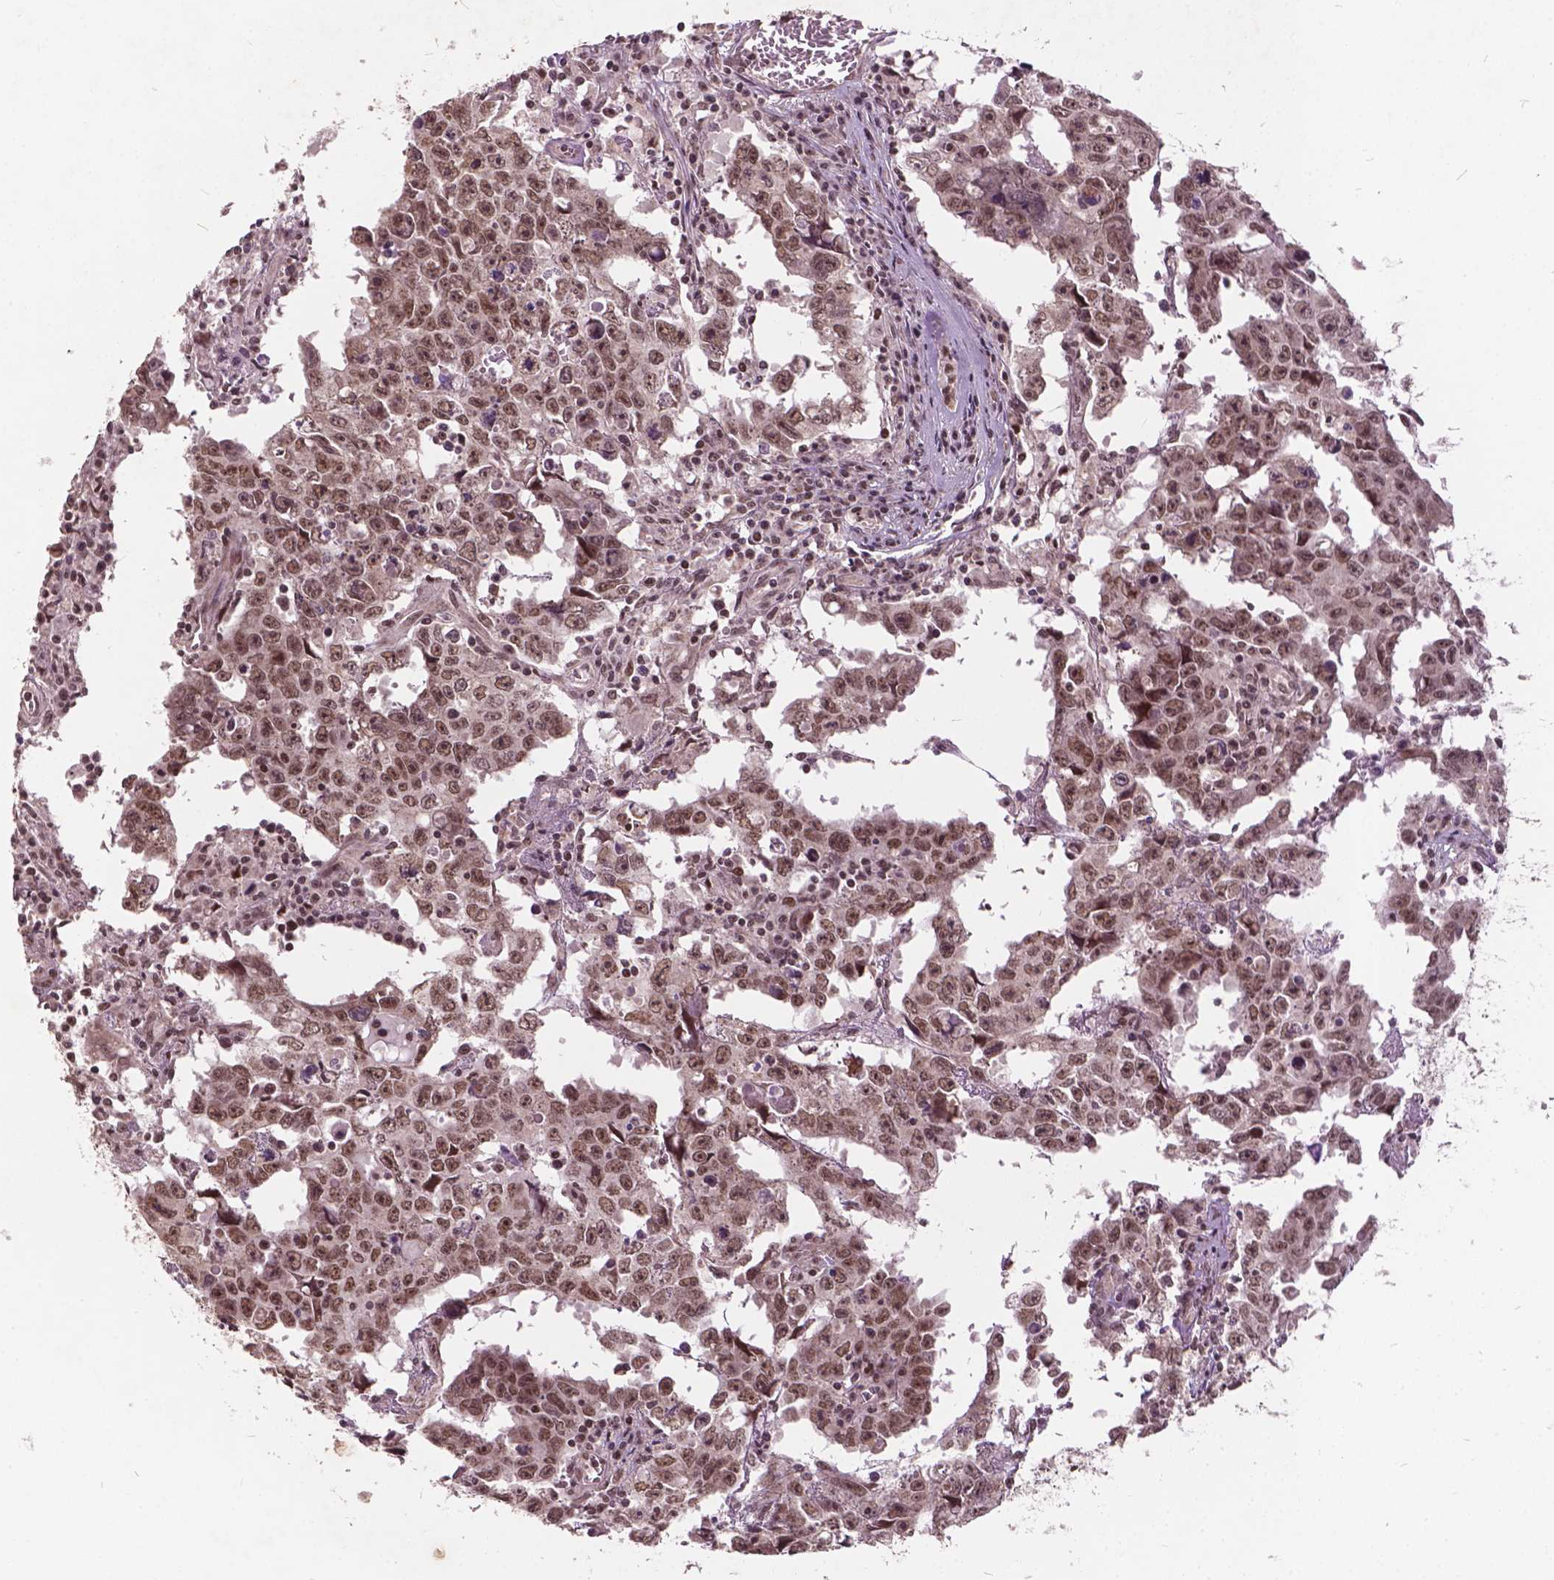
{"staining": {"intensity": "moderate", "quantity": ">75%", "location": "nuclear"}, "tissue": "testis cancer", "cell_type": "Tumor cells", "image_type": "cancer", "snomed": [{"axis": "morphology", "description": "Carcinoma, Embryonal, NOS"}, {"axis": "topography", "description": "Testis"}], "caption": "Testis cancer (embryonal carcinoma) stained with immunohistochemistry exhibits moderate nuclear staining in about >75% of tumor cells. (DAB (3,3'-diaminobenzidine) IHC with brightfield microscopy, high magnification).", "gene": "GPS2", "patient": {"sex": "male", "age": 22}}